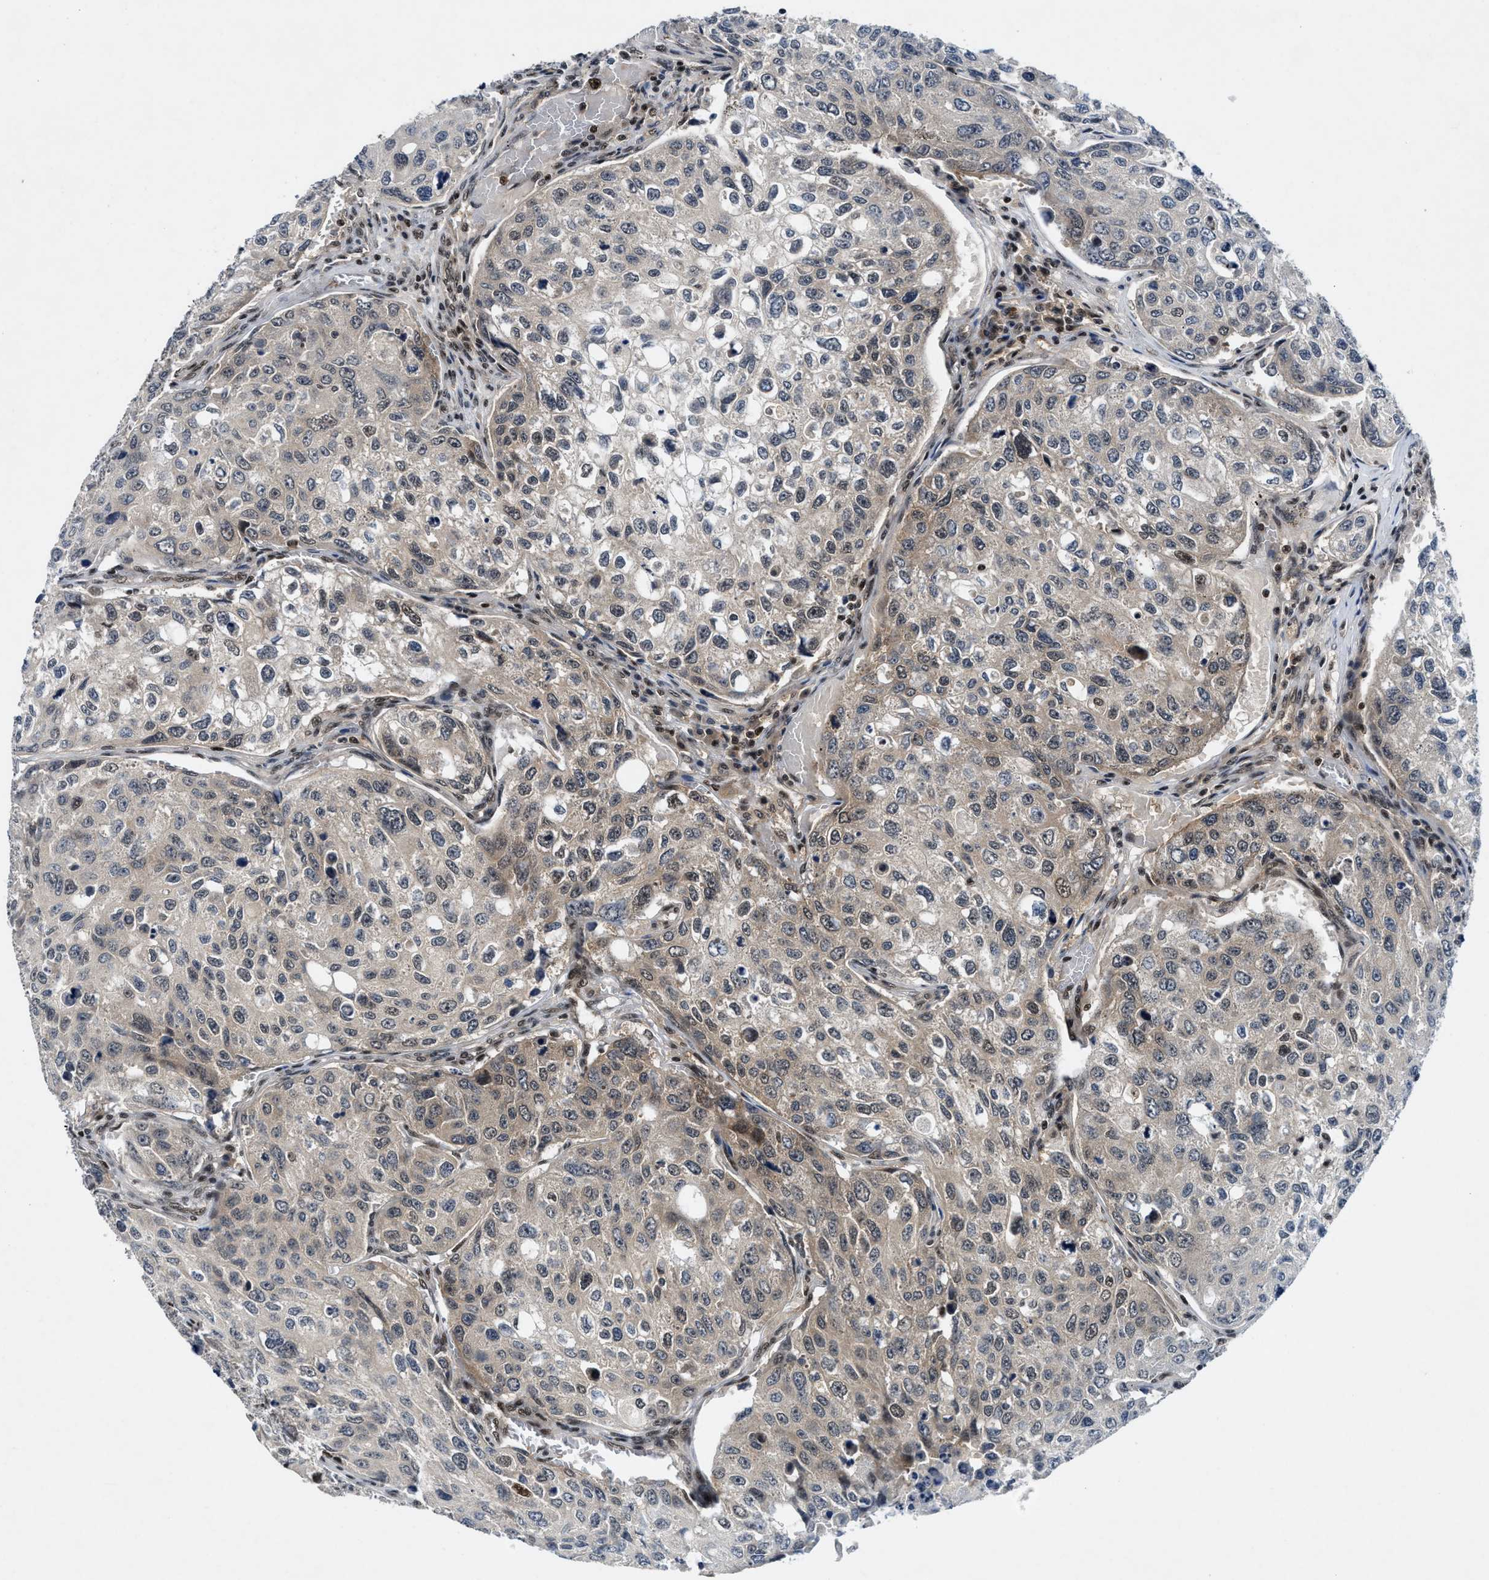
{"staining": {"intensity": "moderate", "quantity": "<25%", "location": "cytoplasmic/membranous,nuclear"}, "tissue": "urothelial cancer", "cell_type": "Tumor cells", "image_type": "cancer", "snomed": [{"axis": "morphology", "description": "Urothelial carcinoma, High grade"}, {"axis": "topography", "description": "Lymph node"}, {"axis": "topography", "description": "Urinary bladder"}], "caption": "IHC image of neoplastic tissue: urothelial carcinoma (high-grade) stained using immunohistochemistry demonstrates low levels of moderate protein expression localized specifically in the cytoplasmic/membranous and nuclear of tumor cells, appearing as a cytoplasmic/membranous and nuclear brown color.", "gene": "NCOA1", "patient": {"sex": "male", "age": 51}}